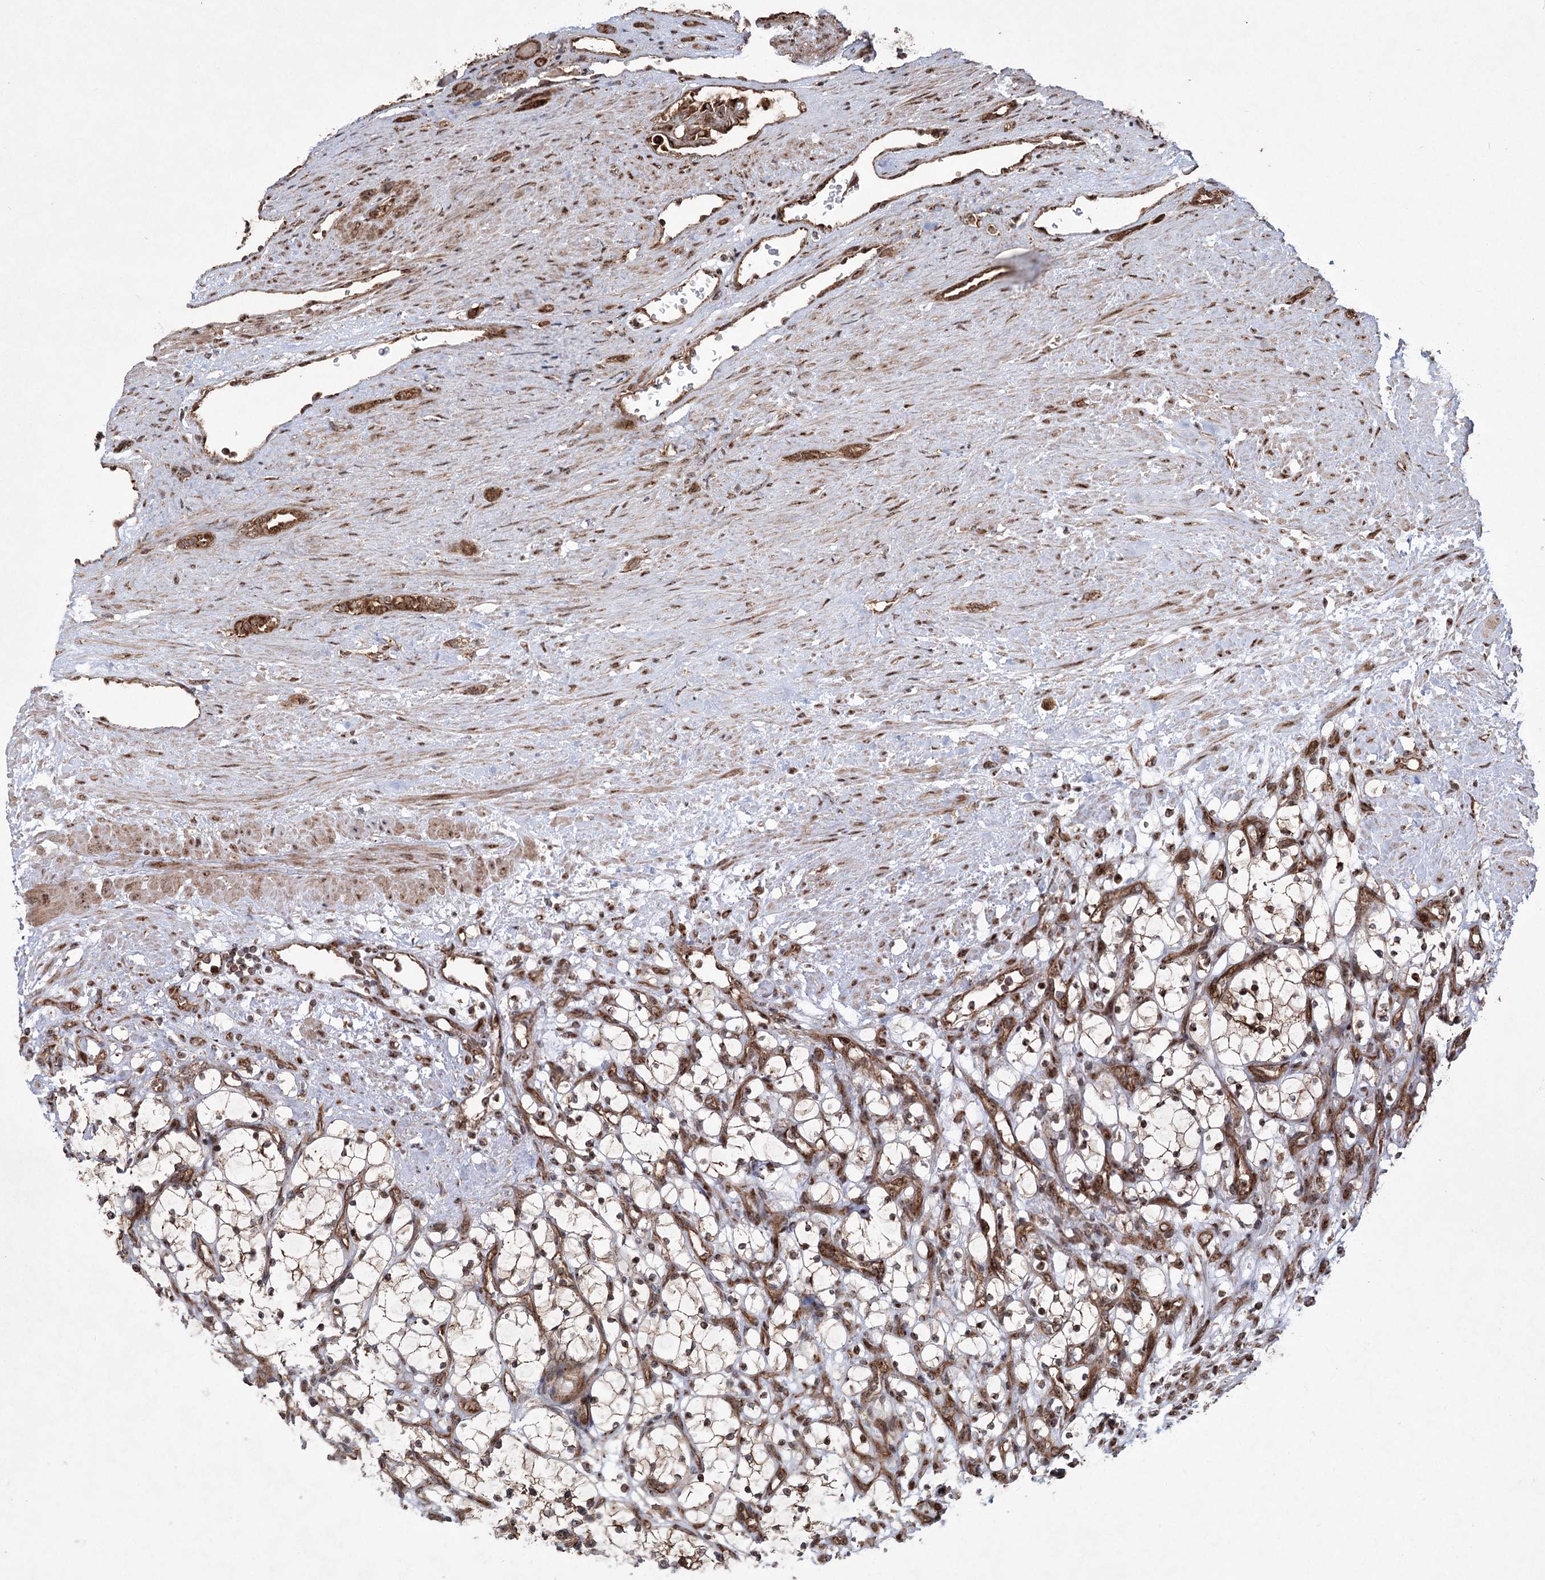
{"staining": {"intensity": "moderate", "quantity": ">75%", "location": "cytoplasmic/membranous,nuclear"}, "tissue": "renal cancer", "cell_type": "Tumor cells", "image_type": "cancer", "snomed": [{"axis": "morphology", "description": "Adenocarcinoma, NOS"}, {"axis": "topography", "description": "Kidney"}], "caption": "An image showing moderate cytoplasmic/membranous and nuclear expression in about >75% of tumor cells in renal cancer (adenocarcinoma), as visualized by brown immunohistochemical staining.", "gene": "SERINC5", "patient": {"sex": "female", "age": 69}}